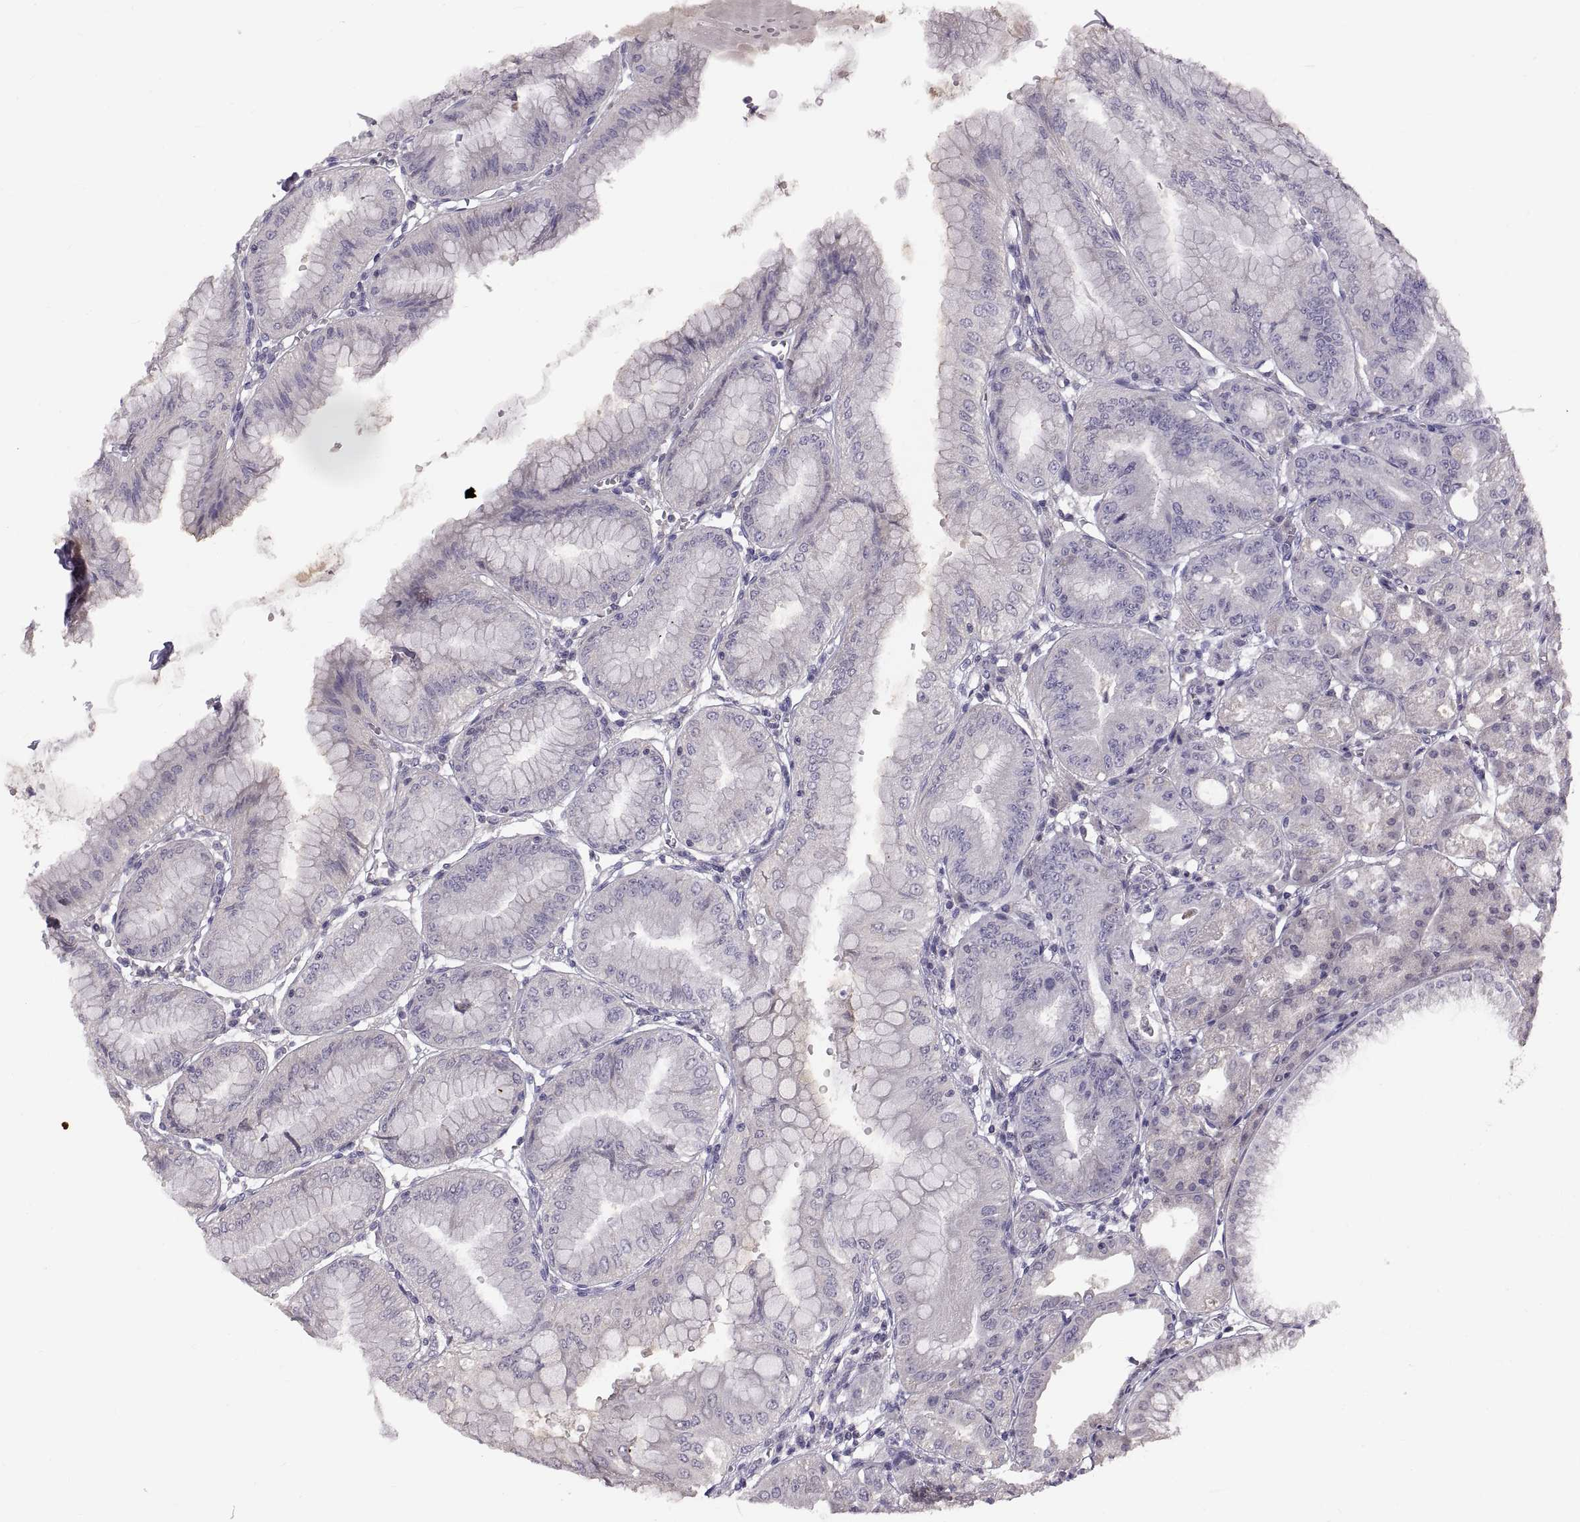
{"staining": {"intensity": "weak", "quantity": "<25%", "location": "cytoplasmic/membranous"}, "tissue": "stomach", "cell_type": "Glandular cells", "image_type": "normal", "snomed": [{"axis": "morphology", "description": "Normal tissue, NOS"}, {"axis": "topography", "description": "Stomach"}], "caption": "This is a image of immunohistochemistry (IHC) staining of benign stomach, which shows no expression in glandular cells.", "gene": "WFDC8", "patient": {"sex": "male", "age": 71}}